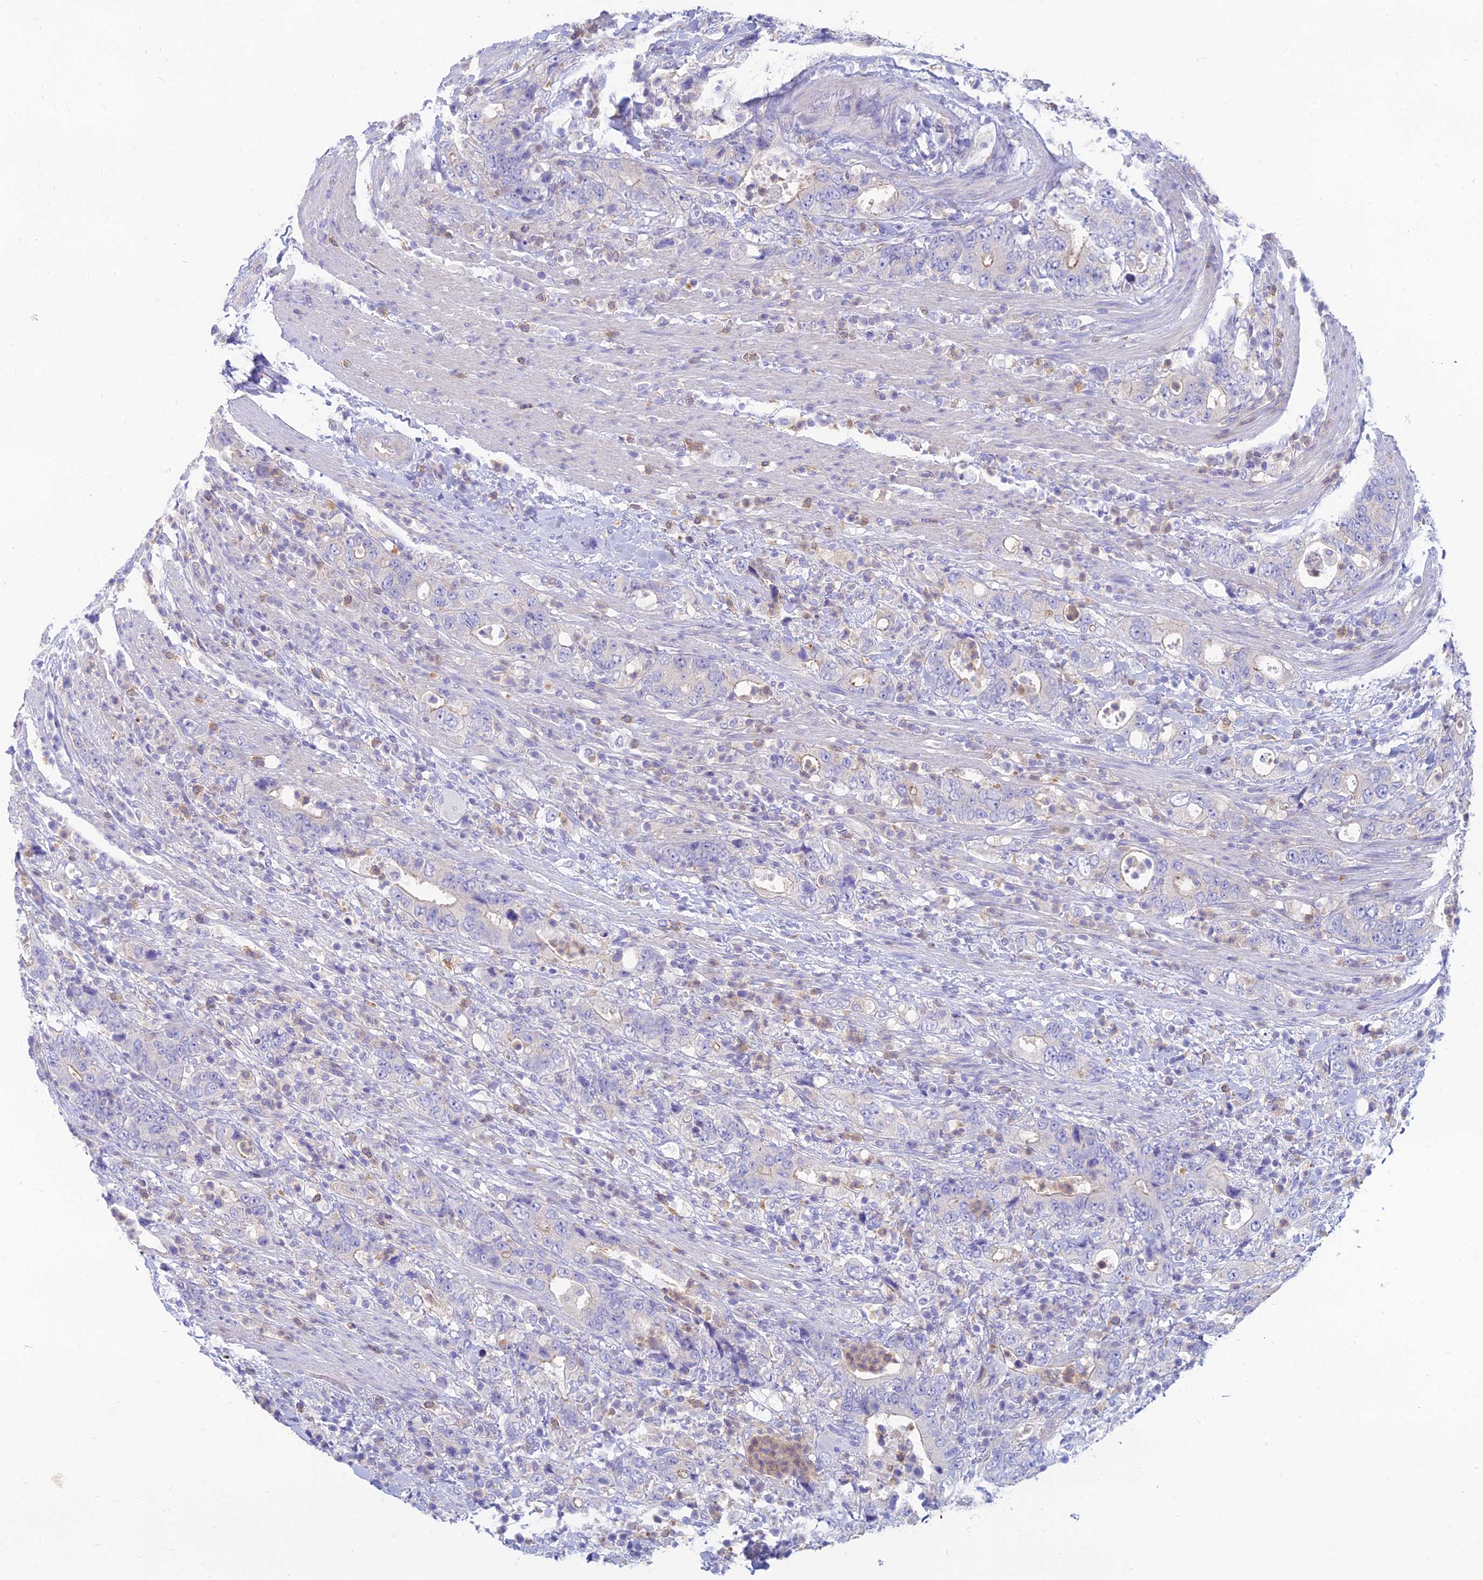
{"staining": {"intensity": "weak", "quantity": "<25%", "location": "cytoplasmic/membranous"}, "tissue": "colorectal cancer", "cell_type": "Tumor cells", "image_type": "cancer", "snomed": [{"axis": "morphology", "description": "Adenocarcinoma, NOS"}, {"axis": "topography", "description": "Colon"}], "caption": "DAB (3,3'-diaminobenzidine) immunohistochemical staining of colorectal cancer exhibits no significant expression in tumor cells.", "gene": "STRN4", "patient": {"sex": "female", "age": 75}}